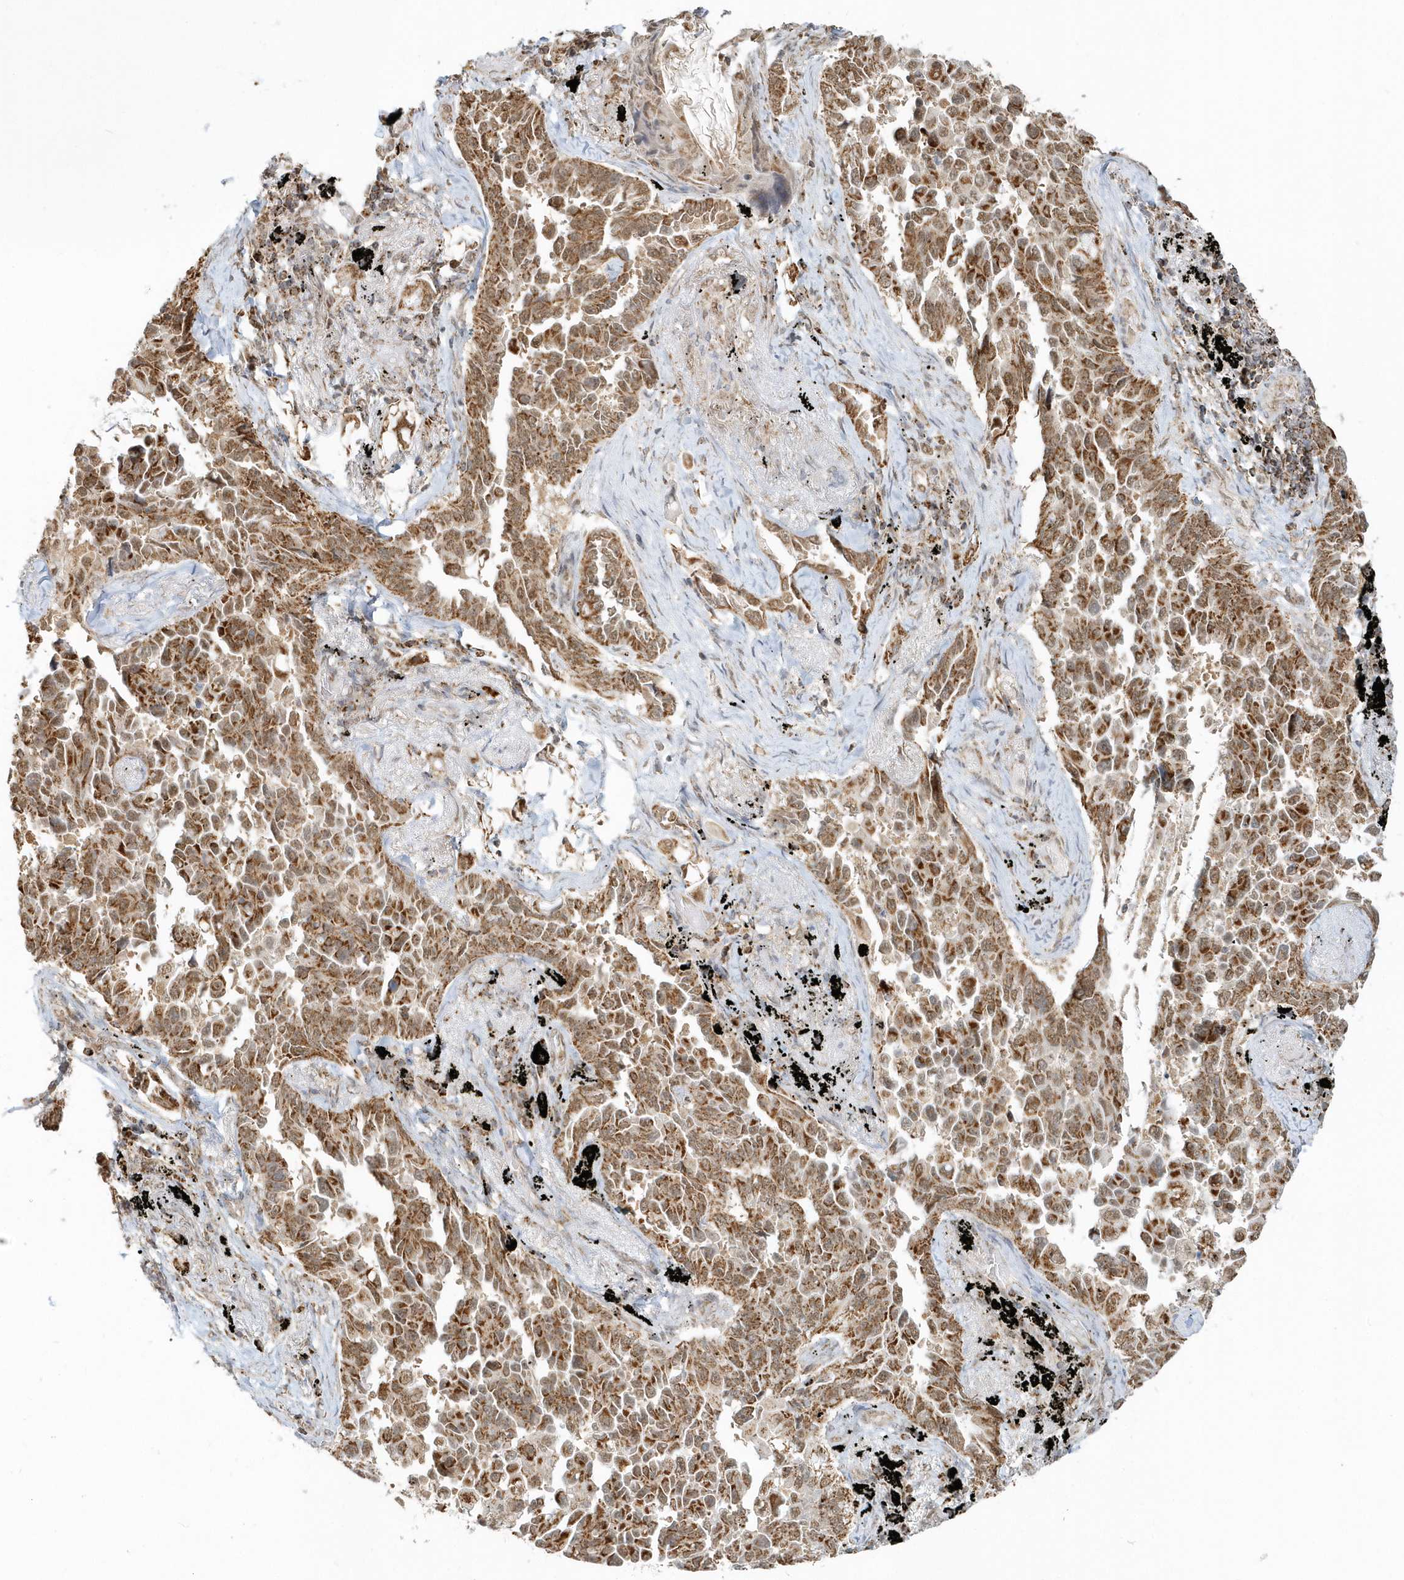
{"staining": {"intensity": "moderate", "quantity": ">75%", "location": "cytoplasmic/membranous,nuclear"}, "tissue": "lung cancer", "cell_type": "Tumor cells", "image_type": "cancer", "snomed": [{"axis": "morphology", "description": "Adenocarcinoma, NOS"}, {"axis": "topography", "description": "Lung"}], "caption": "A high-resolution histopathology image shows IHC staining of lung adenocarcinoma, which reveals moderate cytoplasmic/membranous and nuclear positivity in approximately >75% of tumor cells.", "gene": "PSMD6", "patient": {"sex": "female", "age": 67}}